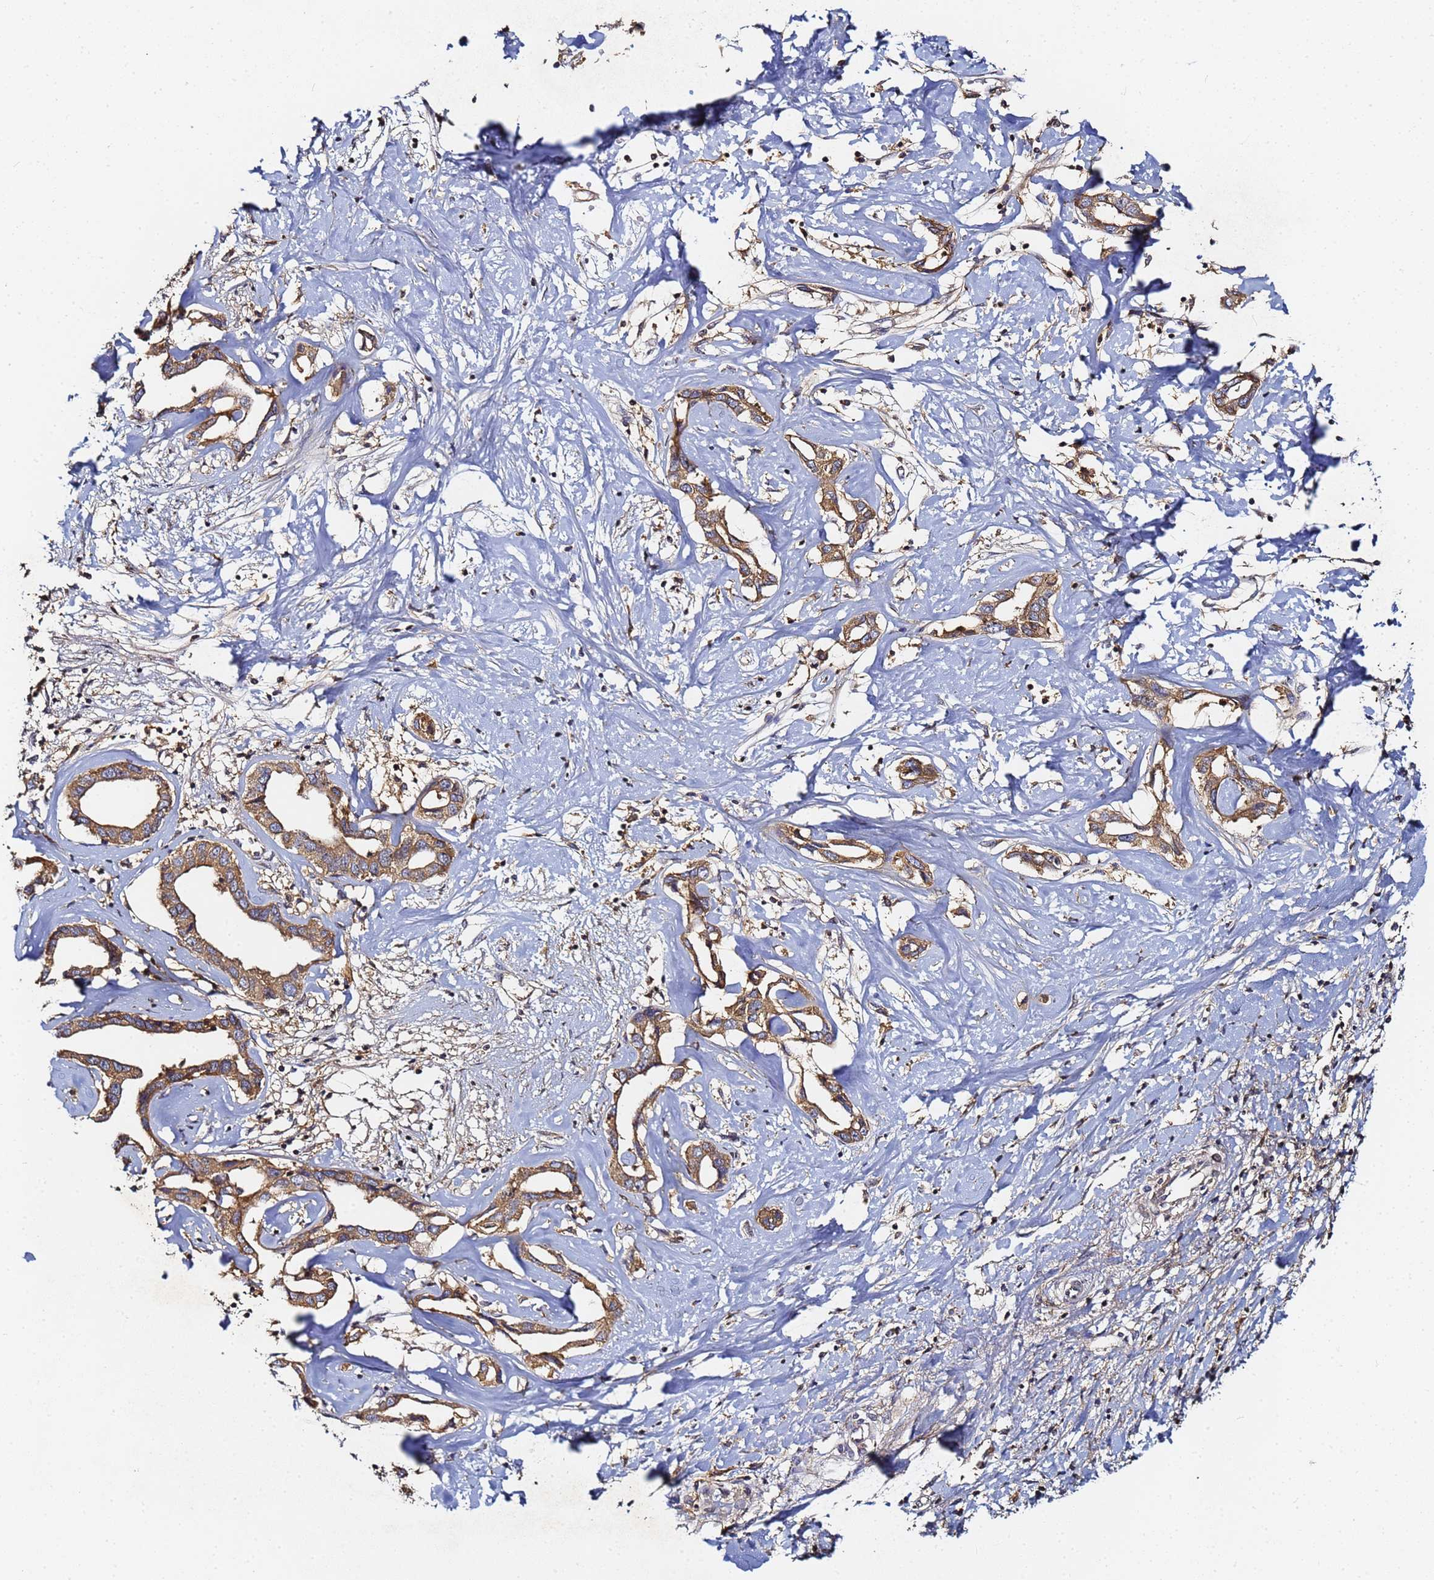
{"staining": {"intensity": "weak", "quantity": ">75%", "location": "cytoplasmic/membranous"}, "tissue": "liver cancer", "cell_type": "Tumor cells", "image_type": "cancer", "snomed": [{"axis": "morphology", "description": "Cholangiocarcinoma"}, {"axis": "topography", "description": "Liver"}], "caption": "Tumor cells show low levels of weak cytoplasmic/membranous positivity in approximately >75% of cells in cholangiocarcinoma (liver). (brown staining indicates protein expression, while blue staining denotes nuclei).", "gene": "LRRC69", "patient": {"sex": "male", "age": 59}}